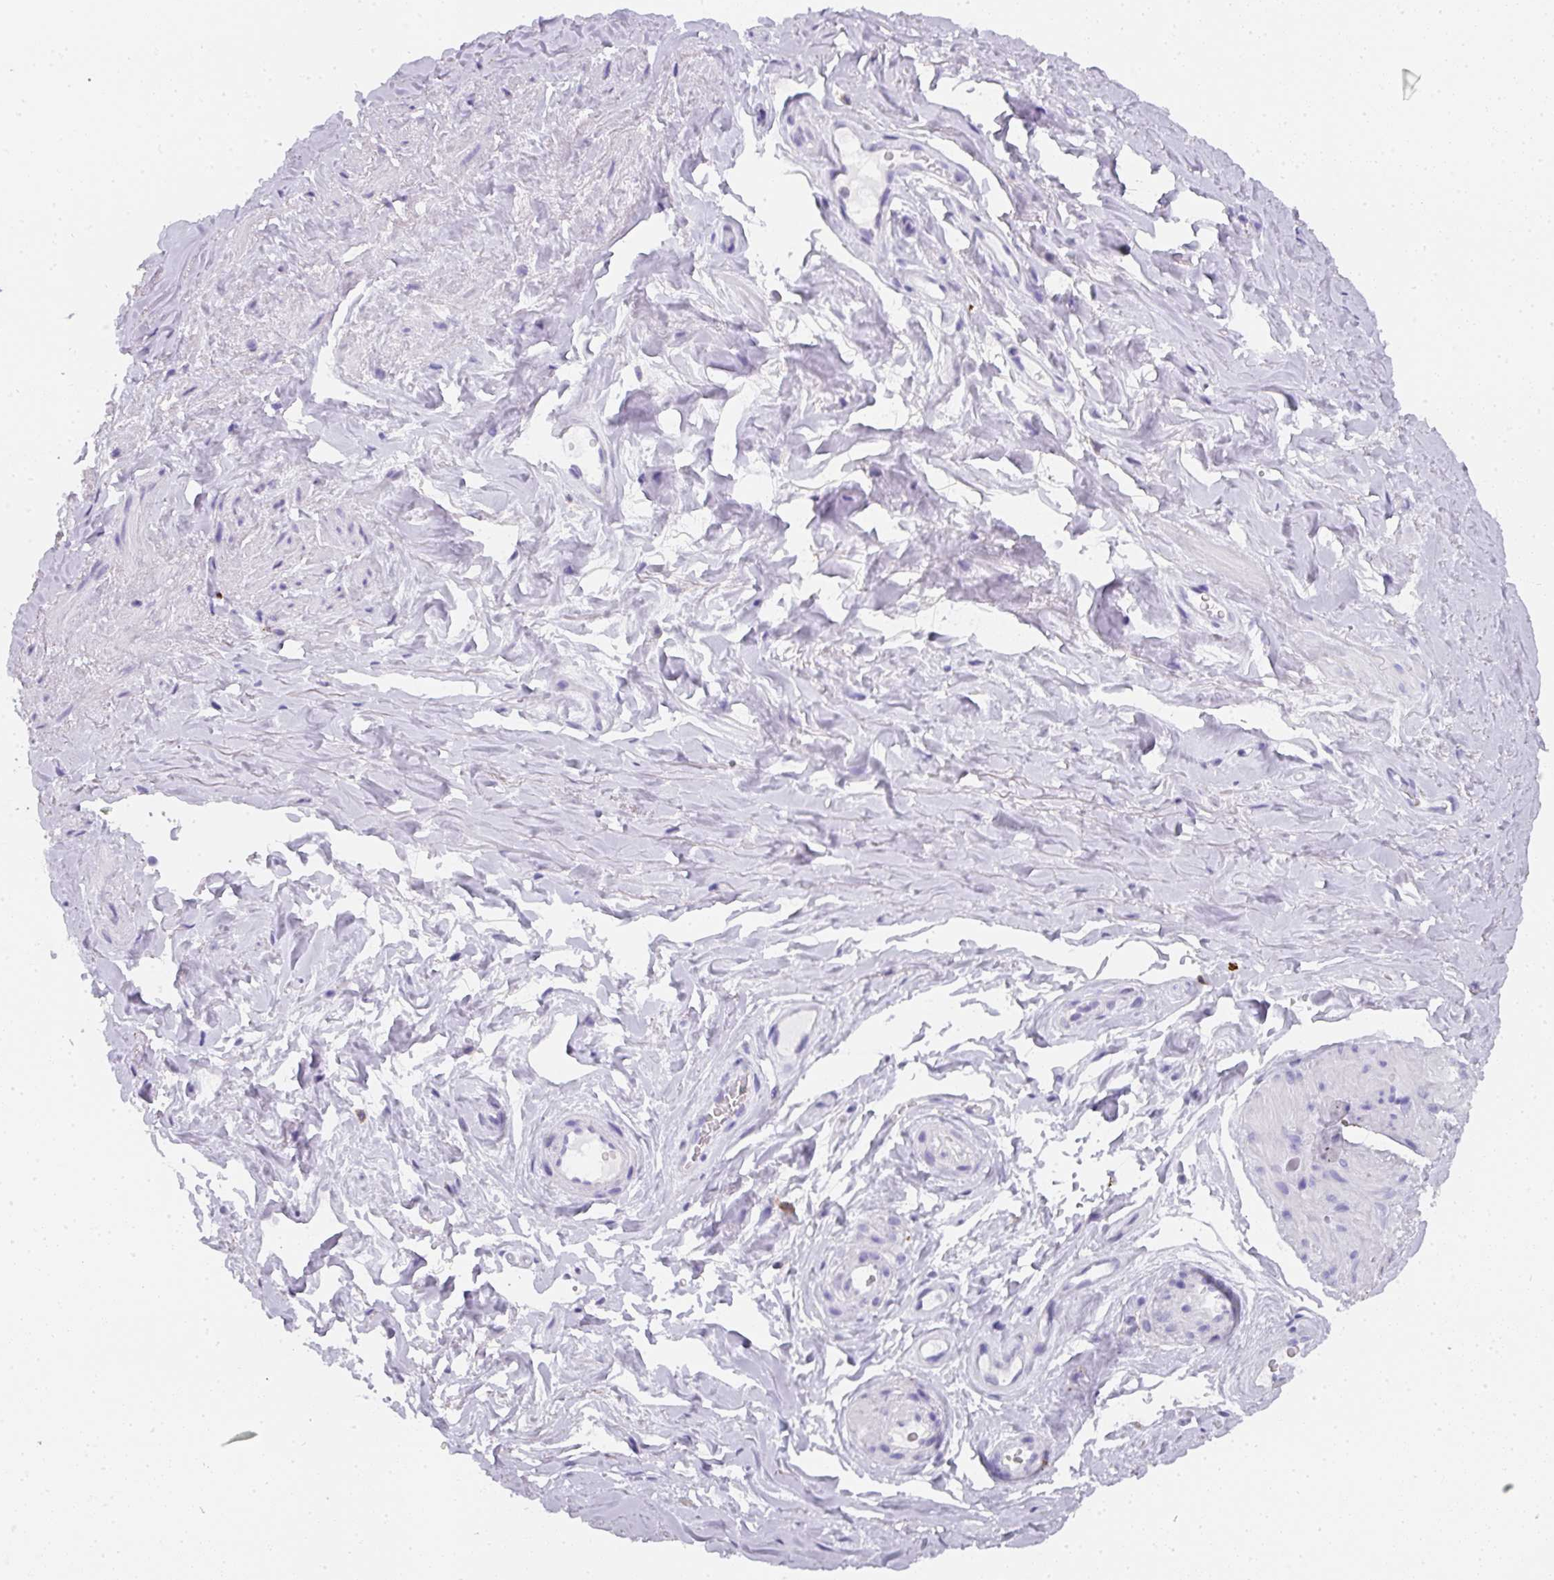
{"staining": {"intensity": "negative", "quantity": "none", "location": "none"}, "tissue": "smooth muscle", "cell_type": "Smooth muscle cells", "image_type": "normal", "snomed": [{"axis": "morphology", "description": "Normal tissue, NOS"}, {"axis": "topography", "description": "Smooth muscle"}, {"axis": "topography", "description": "Peripheral nerve tissue"}], "caption": "There is no significant positivity in smooth muscle cells of smooth muscle.", "gene": "MMACHC", "patient": {"sex": "male", "age": 69}}